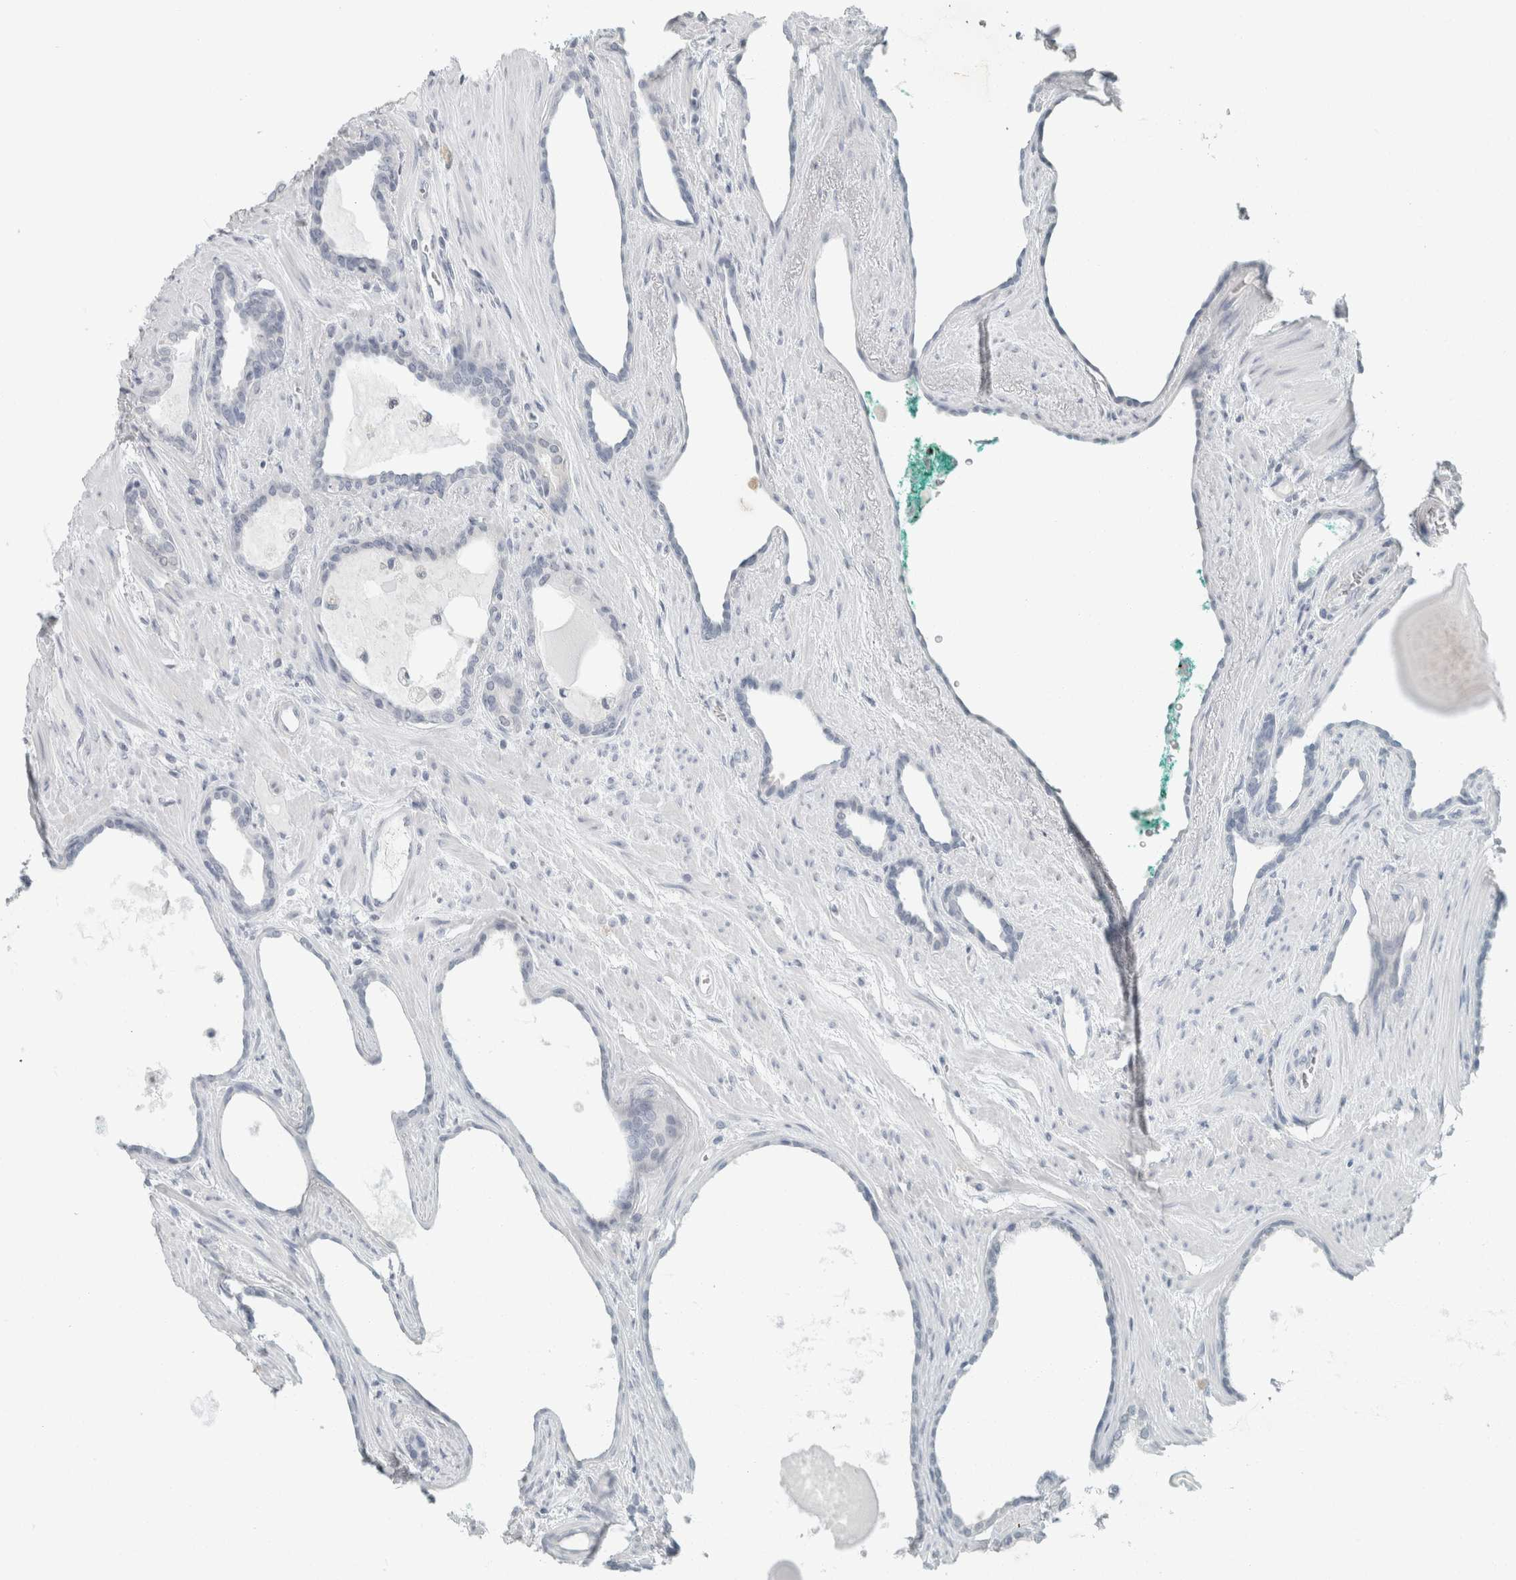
{"staining": {"intensity": "negative", "quantity": "none", "location": "none"}, "tissue": "prostate cancer", "cell_type": "Tumor cells", "image_type": "cancer", "snomed": [{"axis": "morphology", "description": "Adenocarcinoma, Low grade"}, {"axis": "topography", "description": "Prostate"}], "caption": "Micrograph shows no significant protein positivity in tumor cells of low-grade adenocarcinoma (prostate). The staining is performed using DAB brown chromogen with nuclei counter-stained in using hematoxylin.", "gene": "TRIT1", "patient": {"sex": "male", "age": 70}}